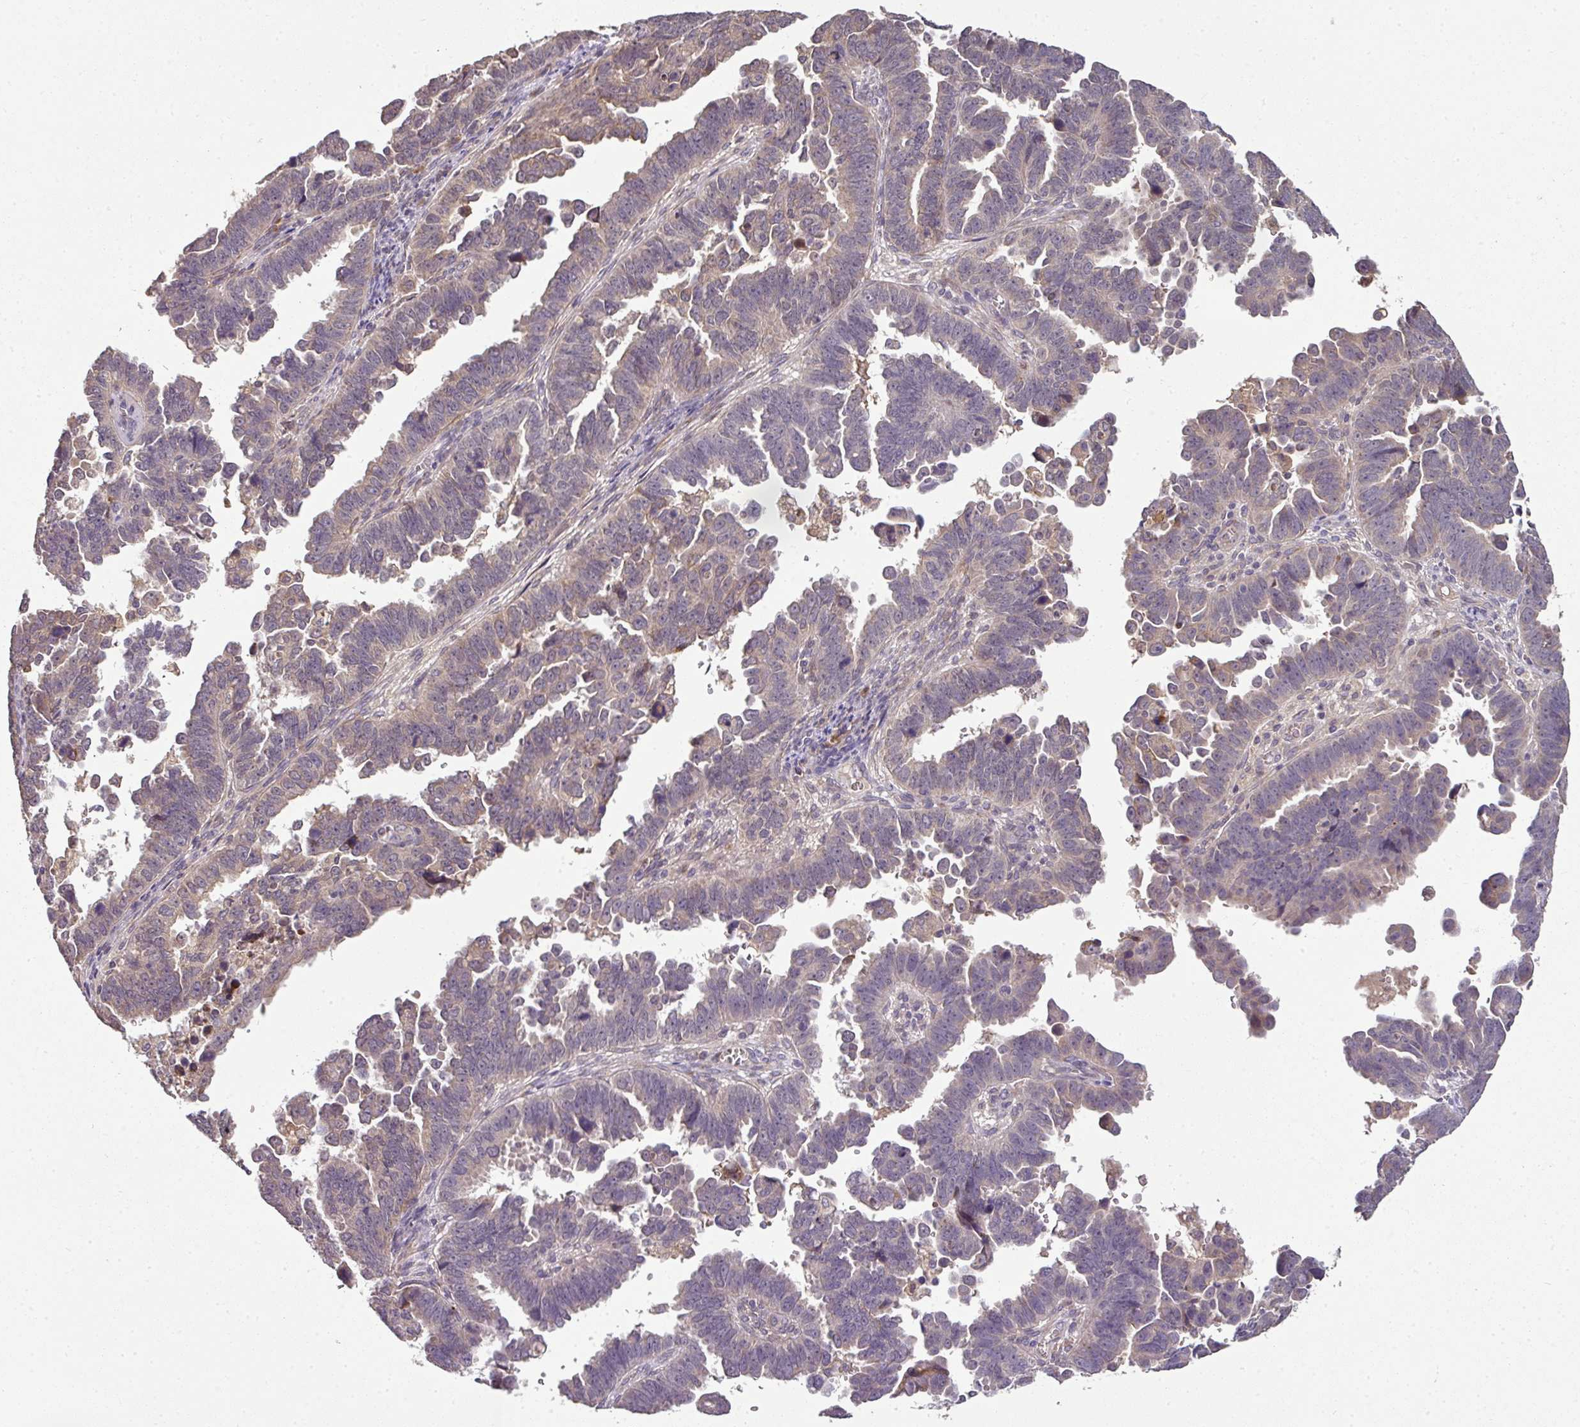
{"staining": {"intensity": "weak", "quantity": "25%-75%", "location": "cytoplasmic/membranous"}, "tissue": "endometrial cancer", "cell_type": "Tumor cells", "image_type": "cancer", "snomed": [{"axis": "morphology", "description": "Adenocarcinoma, NOS"}, {"axis": "topography", "description": "Endometrium"}], "caption": "Immunohistochemical staining of endometrial adenocarcinoma shows low levels of weak cytoplasmic/membranous protein expression in about 25%-75% of tumor cells. The staining was performed using DAB (3,3'-diaminobenzidine), with brown indicating positive protein expression. Nuclei are stained blue with hematoxylin.", "gene": "SPCS3", "patient": {"sex": "female", "age": 75}}